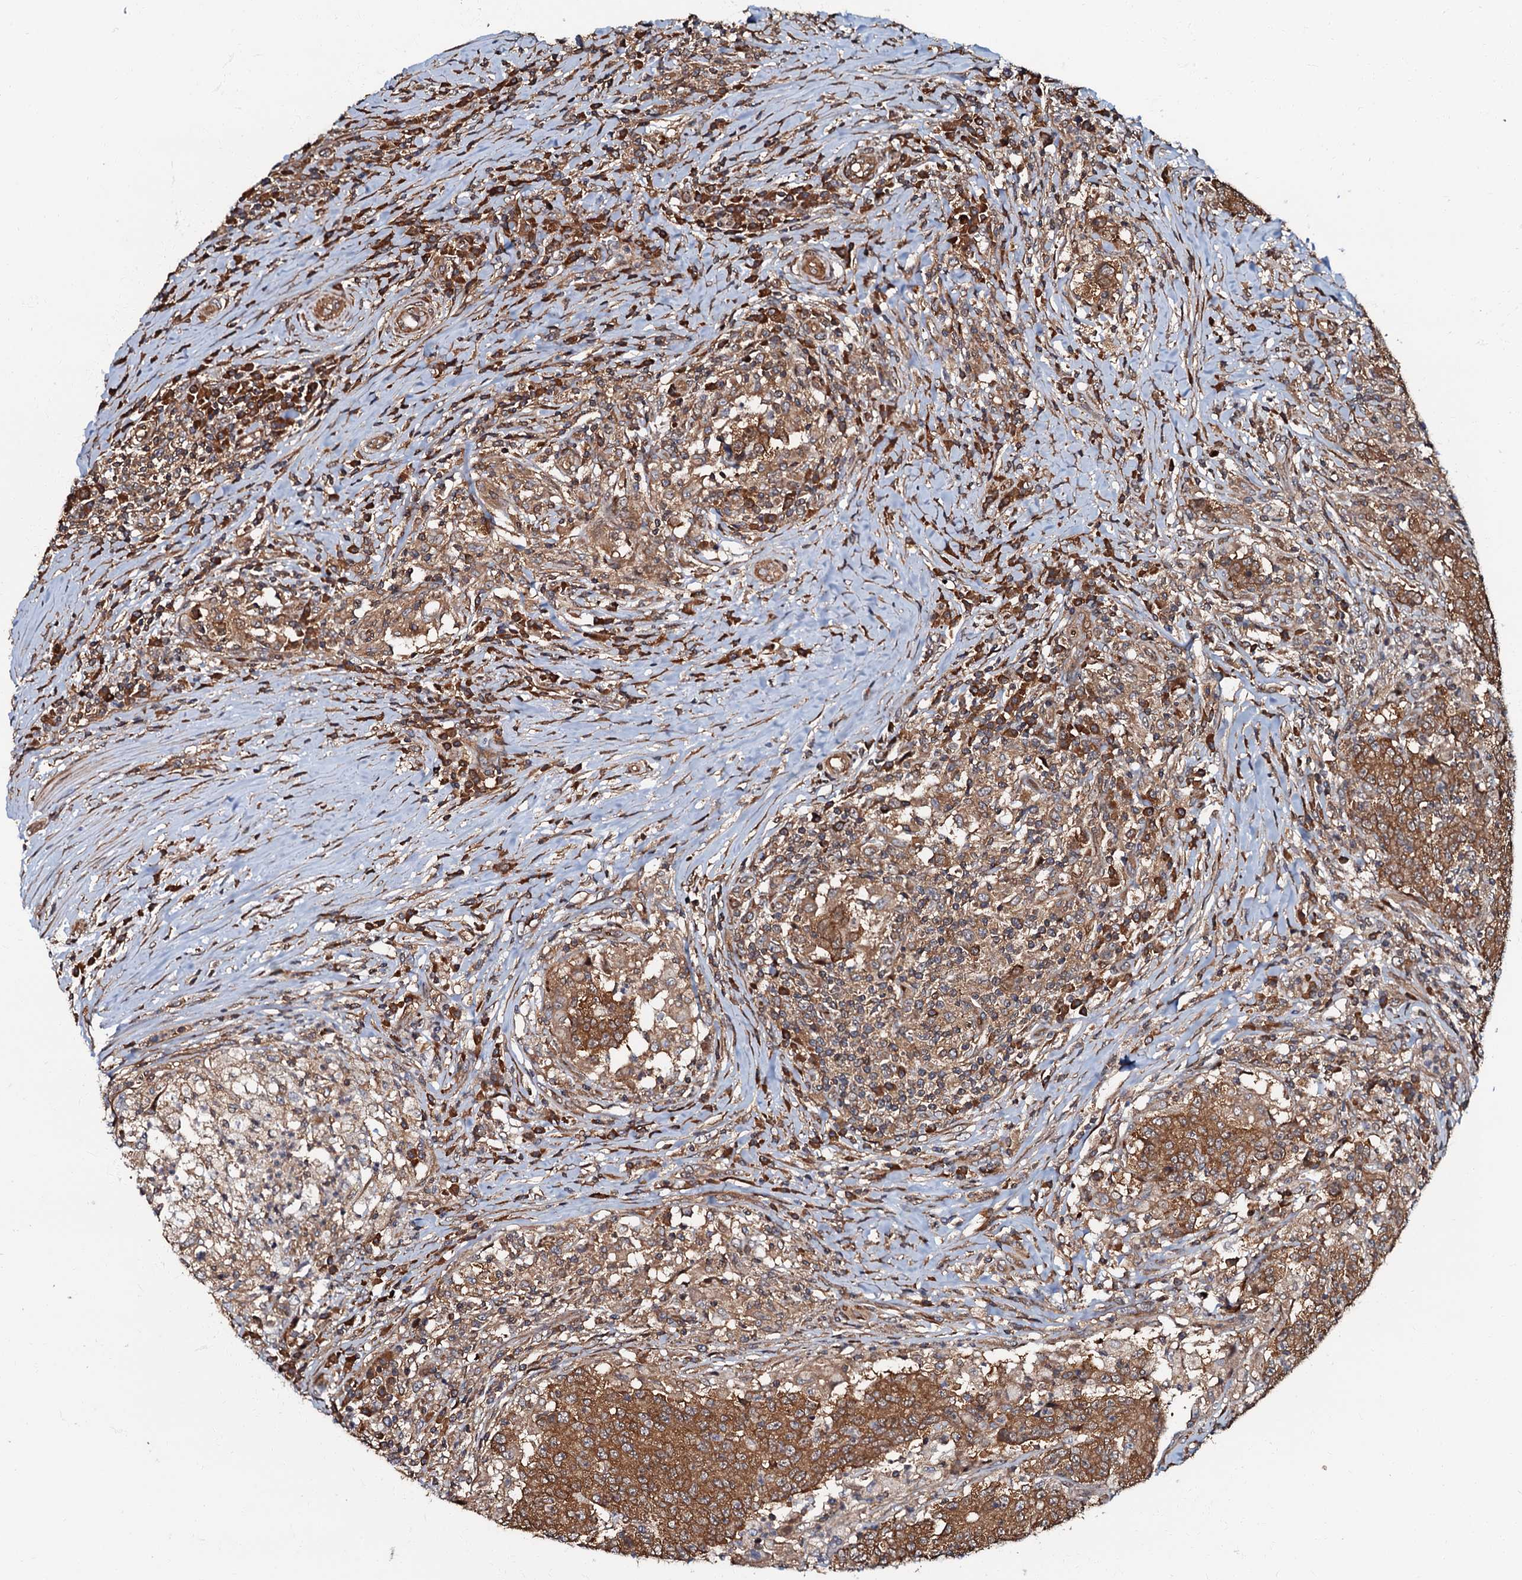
{"staining": {"intensity": "moderate", "quantity": ">75%", "location": "cytoplasmic/membranous"}, "tissue": "colorectal cancer", "cell_type": "Tumor cells", "image_type": "cancer", "snomed": [{"axis": "morphology", "description": "Adenocarcinoma, NOS"}, {"axis": "topography", "description": "Colon"}], "caption": "Human colorectal cancer (adenocarcinoma) stained for a protein (brown) shows moderate cytoplasmic/membranous positive expression in approximately >75% of tumor cells.", "gene": "OSBP", "patient": {"sex": "female", "age": 75}}